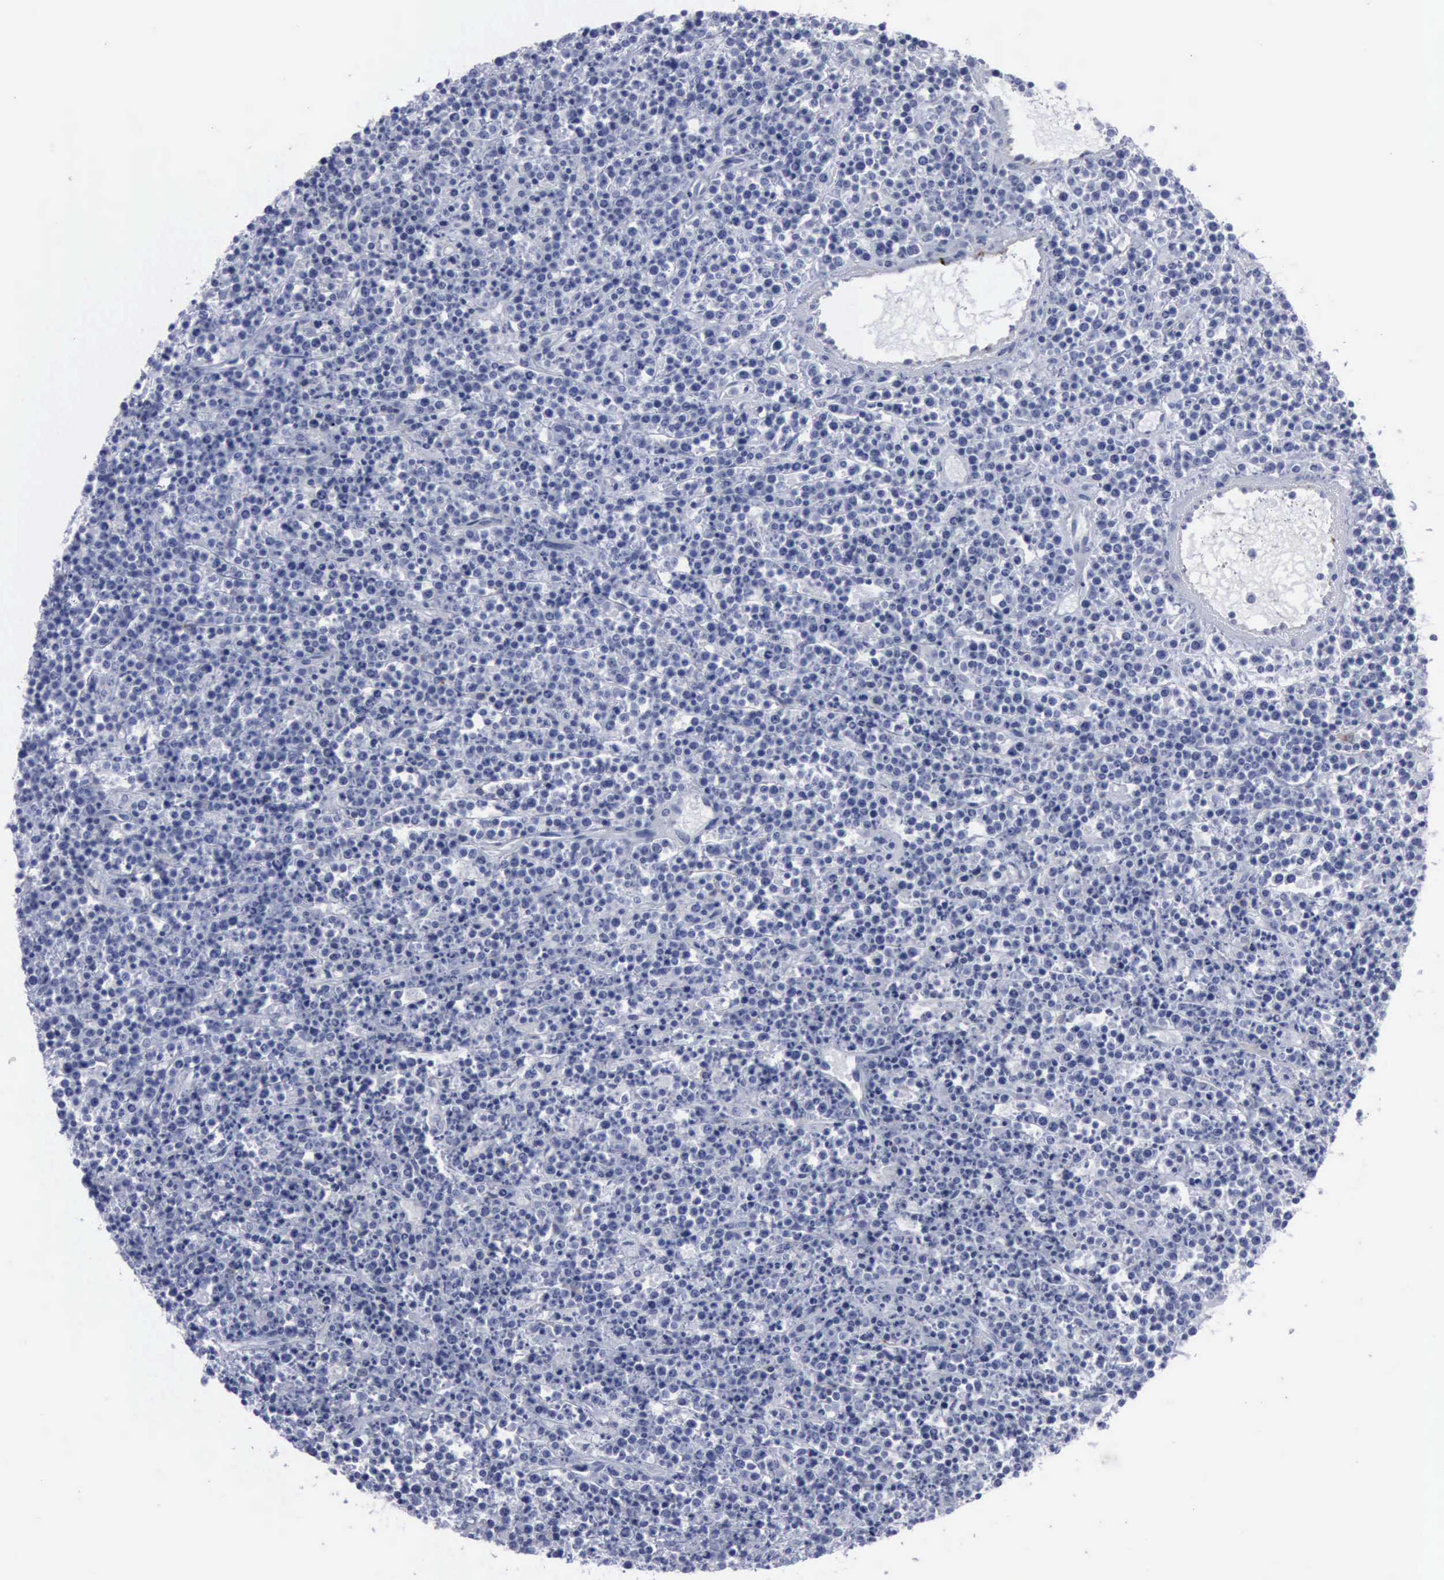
{"staining": {"intensity": "negative", "quantity": "none", "location": "none"}, "tissue": "lymphoma", "cell_type": "Tumor cells", "image_type": "cancer", "snomed": [{"axis": "morphology", "description": "Malignant lymphoma, non-Hodgkin's type, High grade"}, {"axis": "topography", "description": "Ovary"}], "caption": "Immunohistochemistry (IHC) photomicrograph of neoplastic tissue: human malignant lymphoma, non-Hodgkin's type (high-grade) stained with DAB exhibits no significant protein staining in tumor cells. (Brightfield microscopy of DAB (3,3'-diaminobenzidine) immunohistochemistry (IHC) at high magnification).", "gene": "VCAM1", "patient": {"sex": "female", "age": 56}}